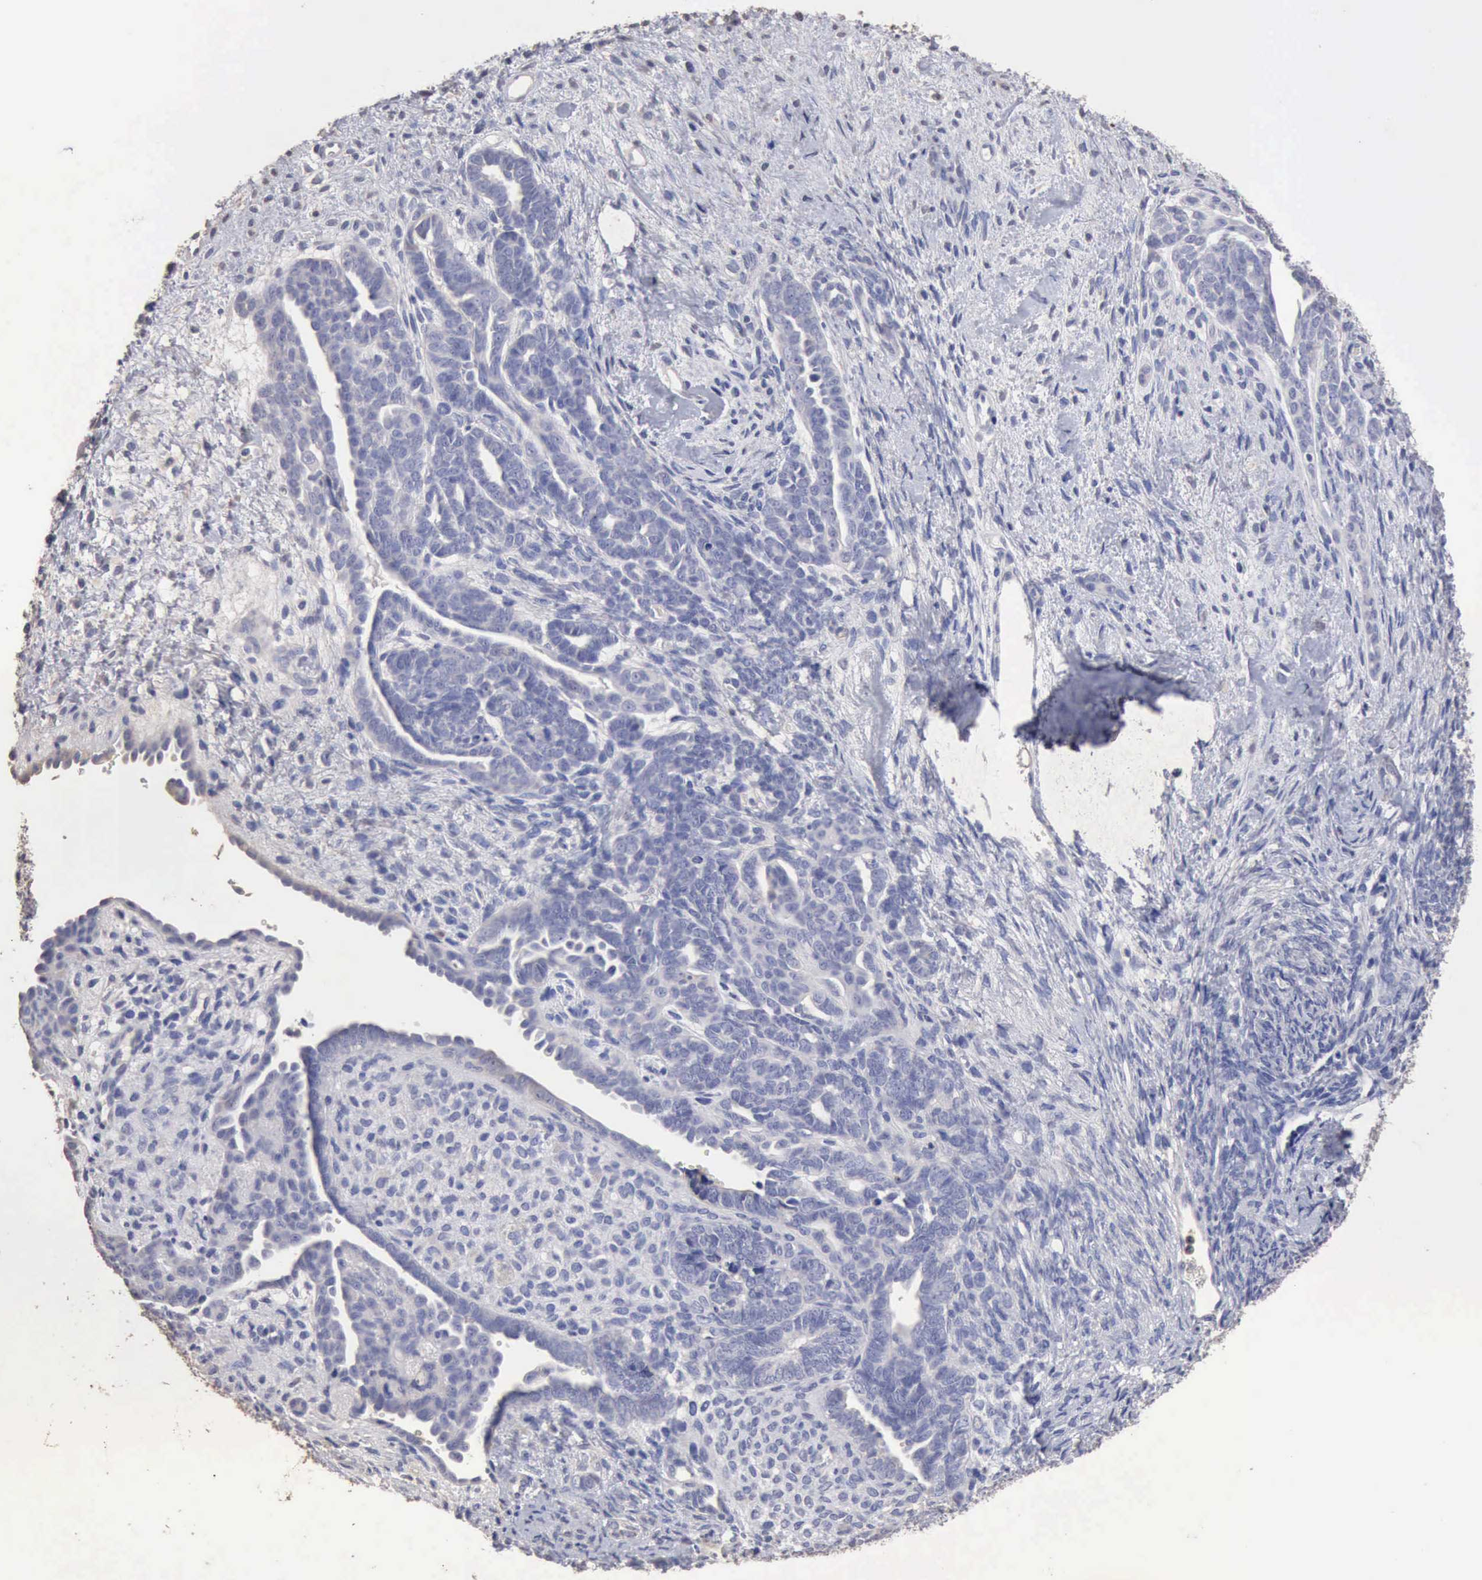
{"staining": {"intensity": "negative", "quantity": "none", "location": "none"}, "tissue": "endometrial cancer", "cell_type": "Tumor cells", "image_type": "cancer", "snomed": [{"axis": "morphology", "description": "Neoplasm, malignant, NOS"}, {"axis": "topography", "description": "Endometrium"}], "caption": "Immunohistochemical staining of human endometrial malignant neoplasm reveals no significant positivity in tumor cells.", "gene": "KRT6B", "patient": {"sex": "female", "age": 74}}